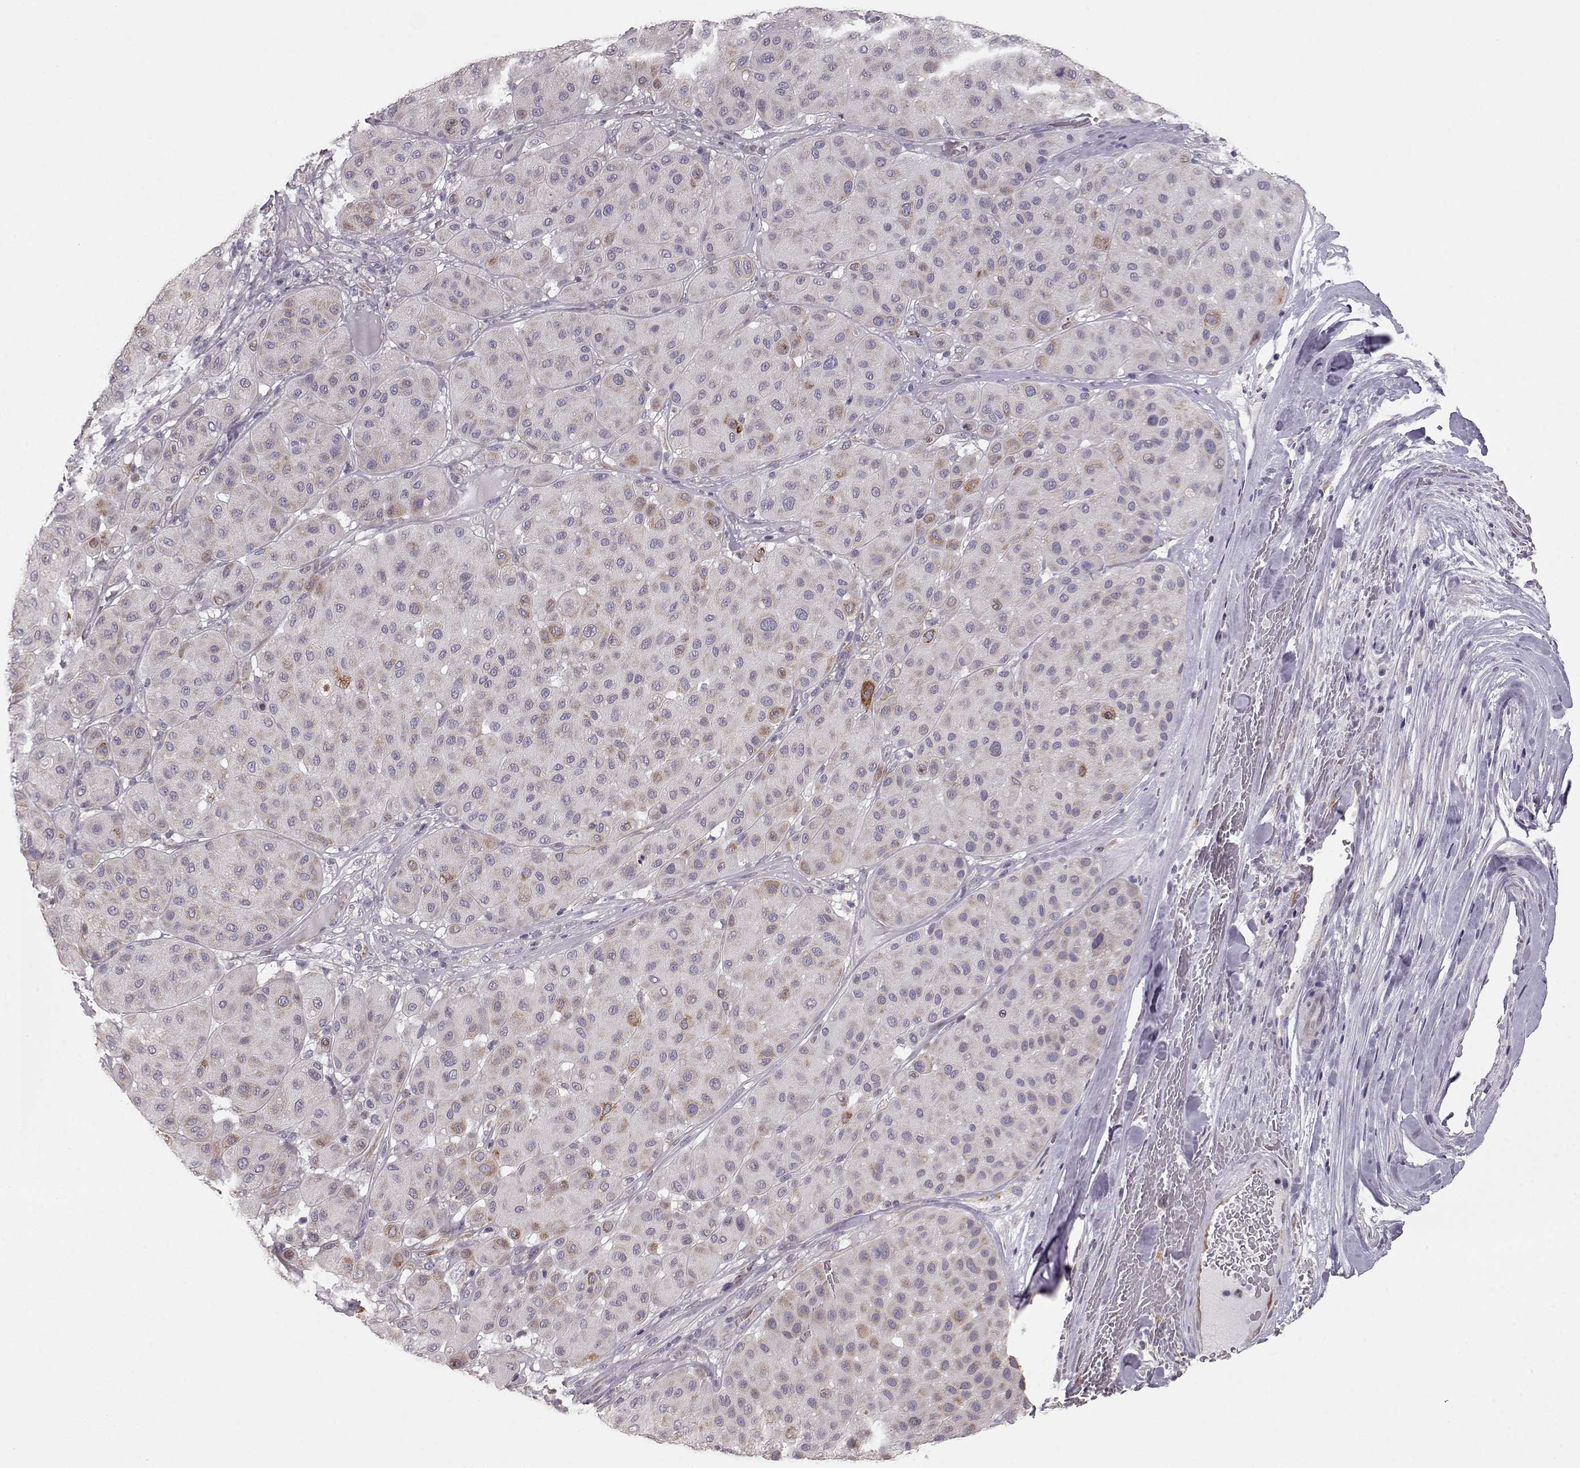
{"staining": {"intensity": "weak", "quantity": "25%-75%", "location": "cytoplasmic/membranous"}, "tissue": "melanoma", "cell_type": "Tumor cells", "image_type": "cancer", "snomed": [{"axis": "morphology", "description": "Malignant melanoma, Metastatic site"}, {"axis": "topography", "description": "Smooth muscle"}], "caption": "Protein positivity by immunohistochemistry displays weak cytoplasmic/membranous staining in about 25%-75% of tumor cells in malignant melanoma (metastatic site).", "gene": "ELOVL5", "patient": {"sex": "male", "age": 41}}